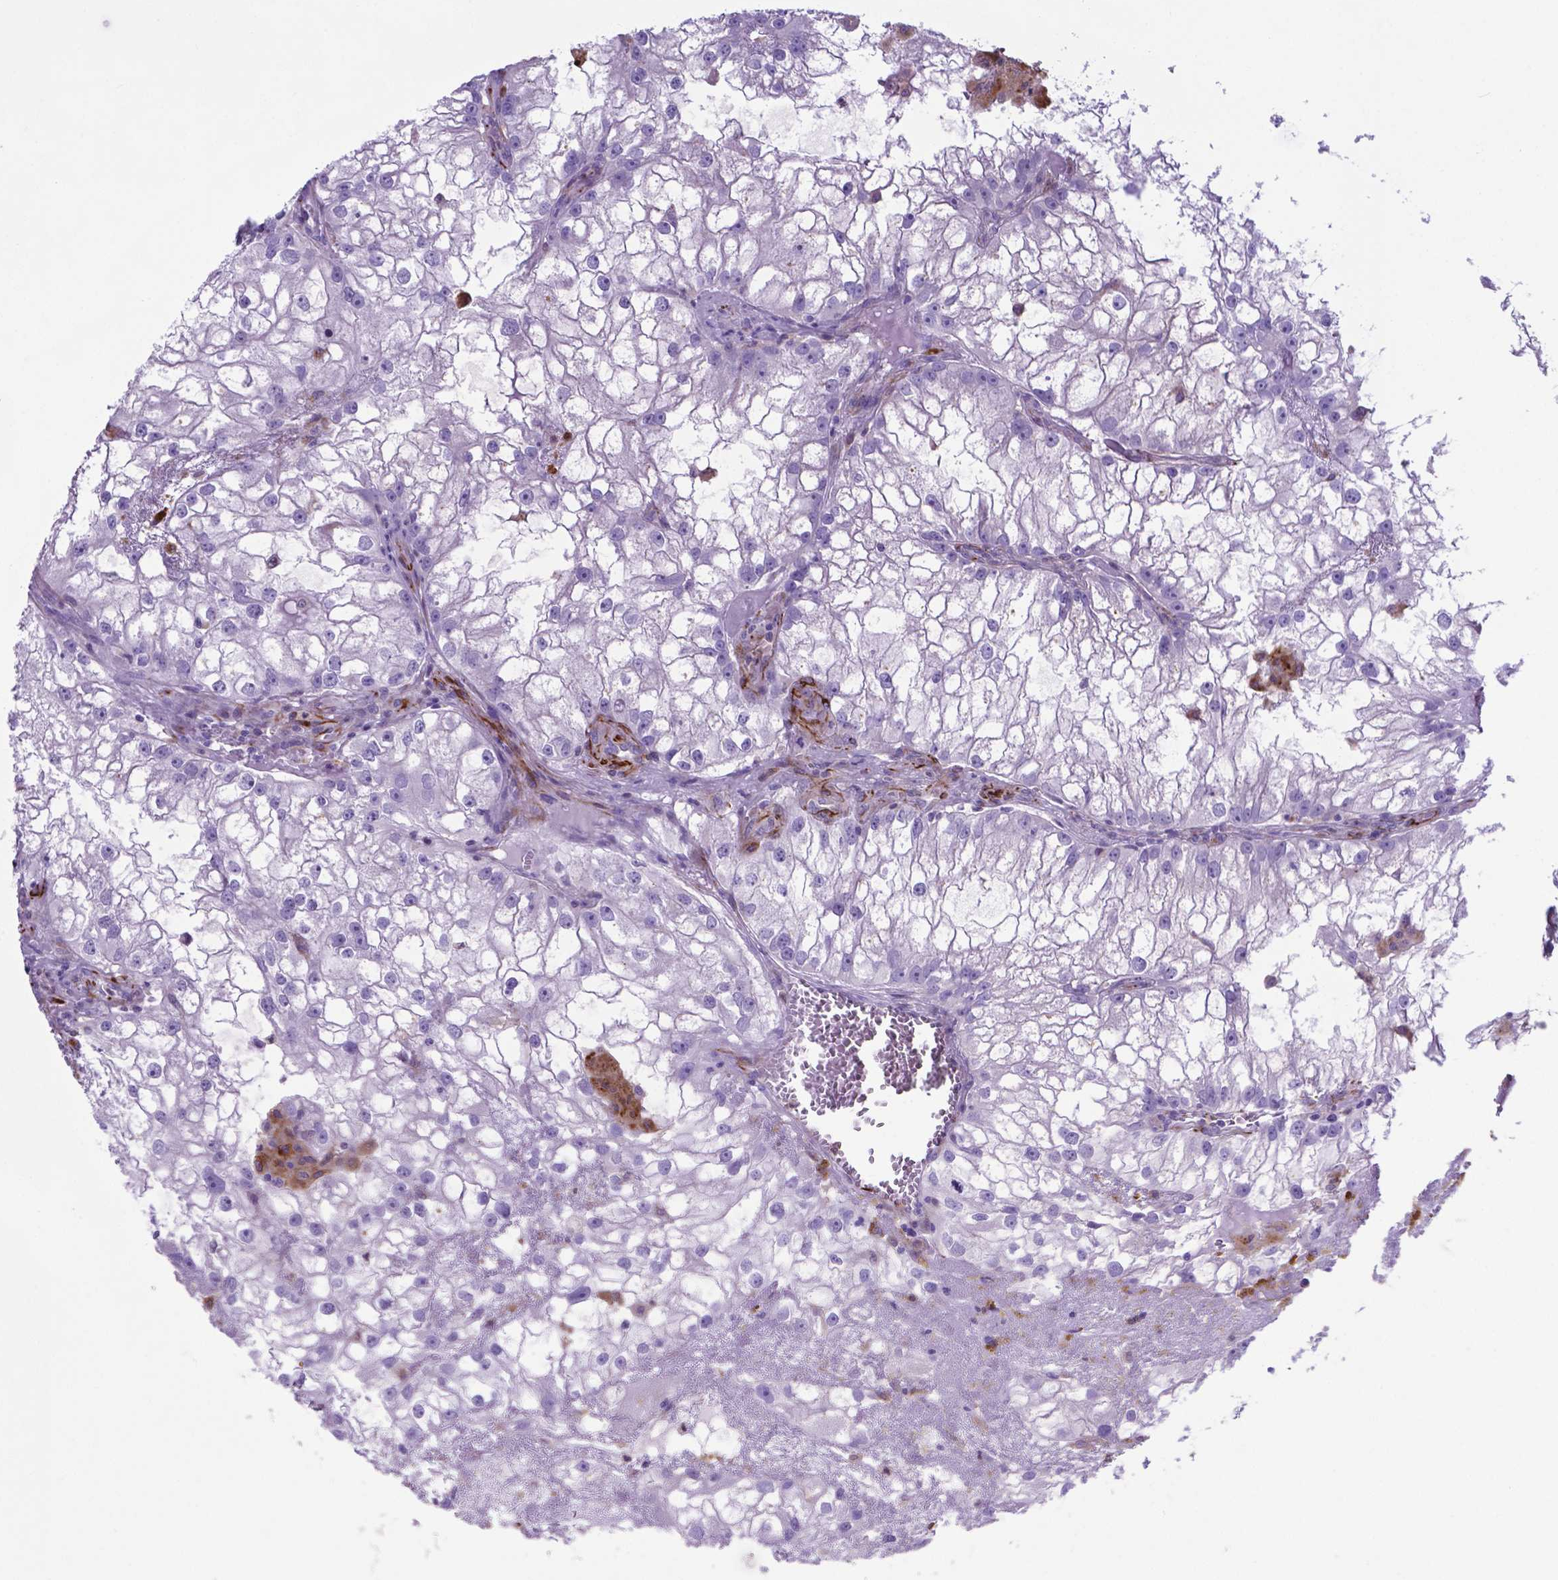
{"staining": {"intensity": "negative", "quantity": "none", "location": "none"}, "tissue": "renal cancer", "cell_type": "Tumor cells", "image_type": "cancer", "snomed": [{"axis": "morphology", "description": "Adenocarcinoma, NOS"}, {"axis": "topography", "description": "Kidney"}], "caption": "The histopathology image reveals no significant expression in tumor cells of renal cancer (adenocarcinoma).", "gene": "LZTR1", "patient": {"sex": "male", "age": 59}}